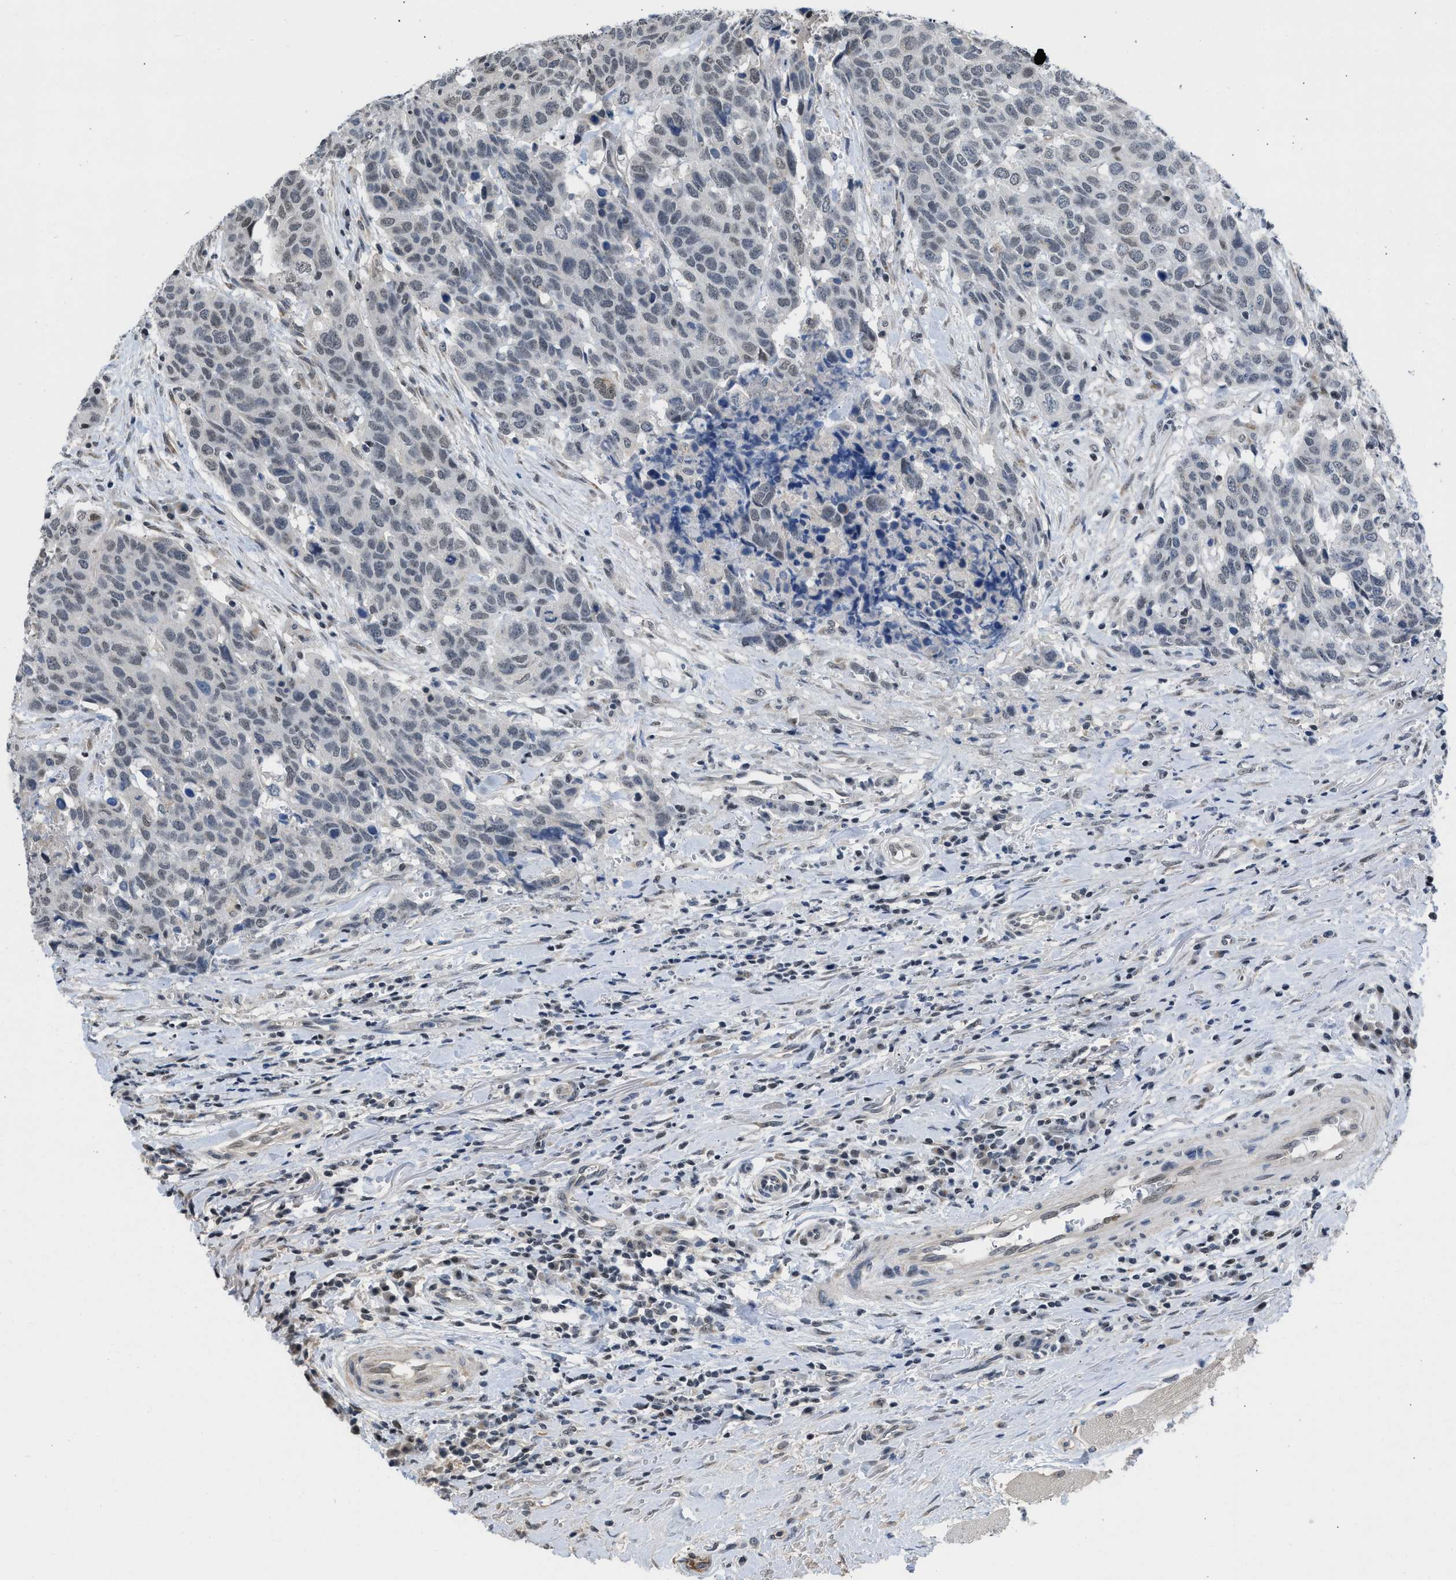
{"staining": {"intensity": "weak", "quantity": "25%-75%", "location": "nuclear"}, "tissue": "head and neck cancer", "cell_type": "Tumor cells", "image_type": "cancer", "snomed": [{"axis": "morphology", "description": "Squamous cell carcinoma, NOS"}, {"axis": "topography", "description": "Head-Neck"}], "caption": "IHC (DAB) staining of human head and neck squamous cell carcinoma exhibits weak nuclear protein positivity in approximately 25%-75% of tumor cells. The staining was performed using DAB (3,3'-diaminobenzidine) to visualize the protein expression in brown, while the nuclei were stained in blue with hematoxylin (Magnification: 20x).", "gene": "TERF2IP", "patient": {"sex": "male", "age": 66}}